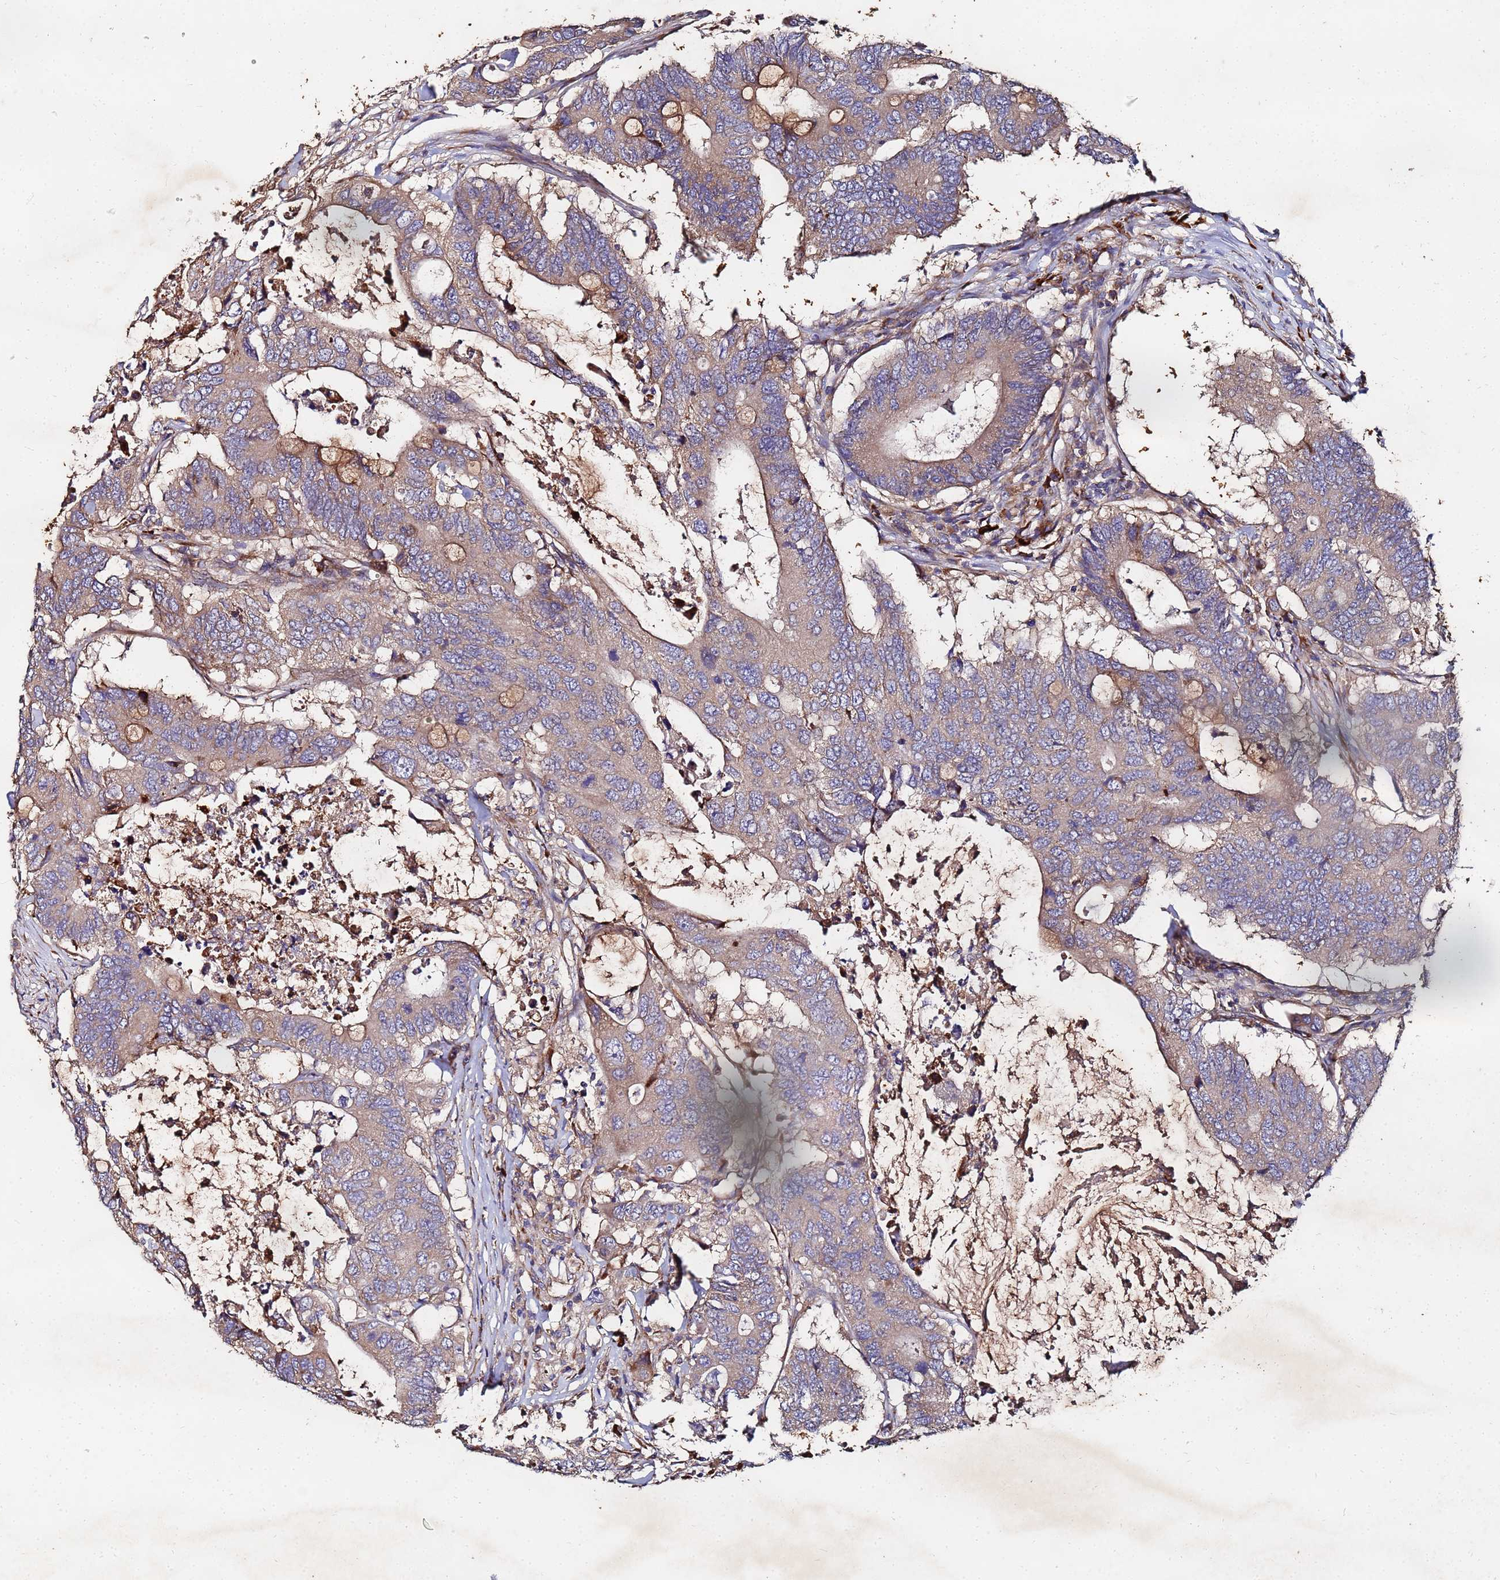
{"staining": {"intensity": "weak", "quantity": "25%-75%", "location": "cytoplasmic/membranous"}, "tissue": "colorectal cancer", "cell_type": "Tumor cells", "image_type": "cancer", "snomed": [{"axis": "morphology", "description": "Adenocarcinoma, NOS"}, {"axis": "topography", "description": "Colon"}], "caption": "Human colorectal cancer stained with a protein marker displays weak staining in tumor cells.", "gene": "POM121", "patient": {"sex": "male", "age": 71}}